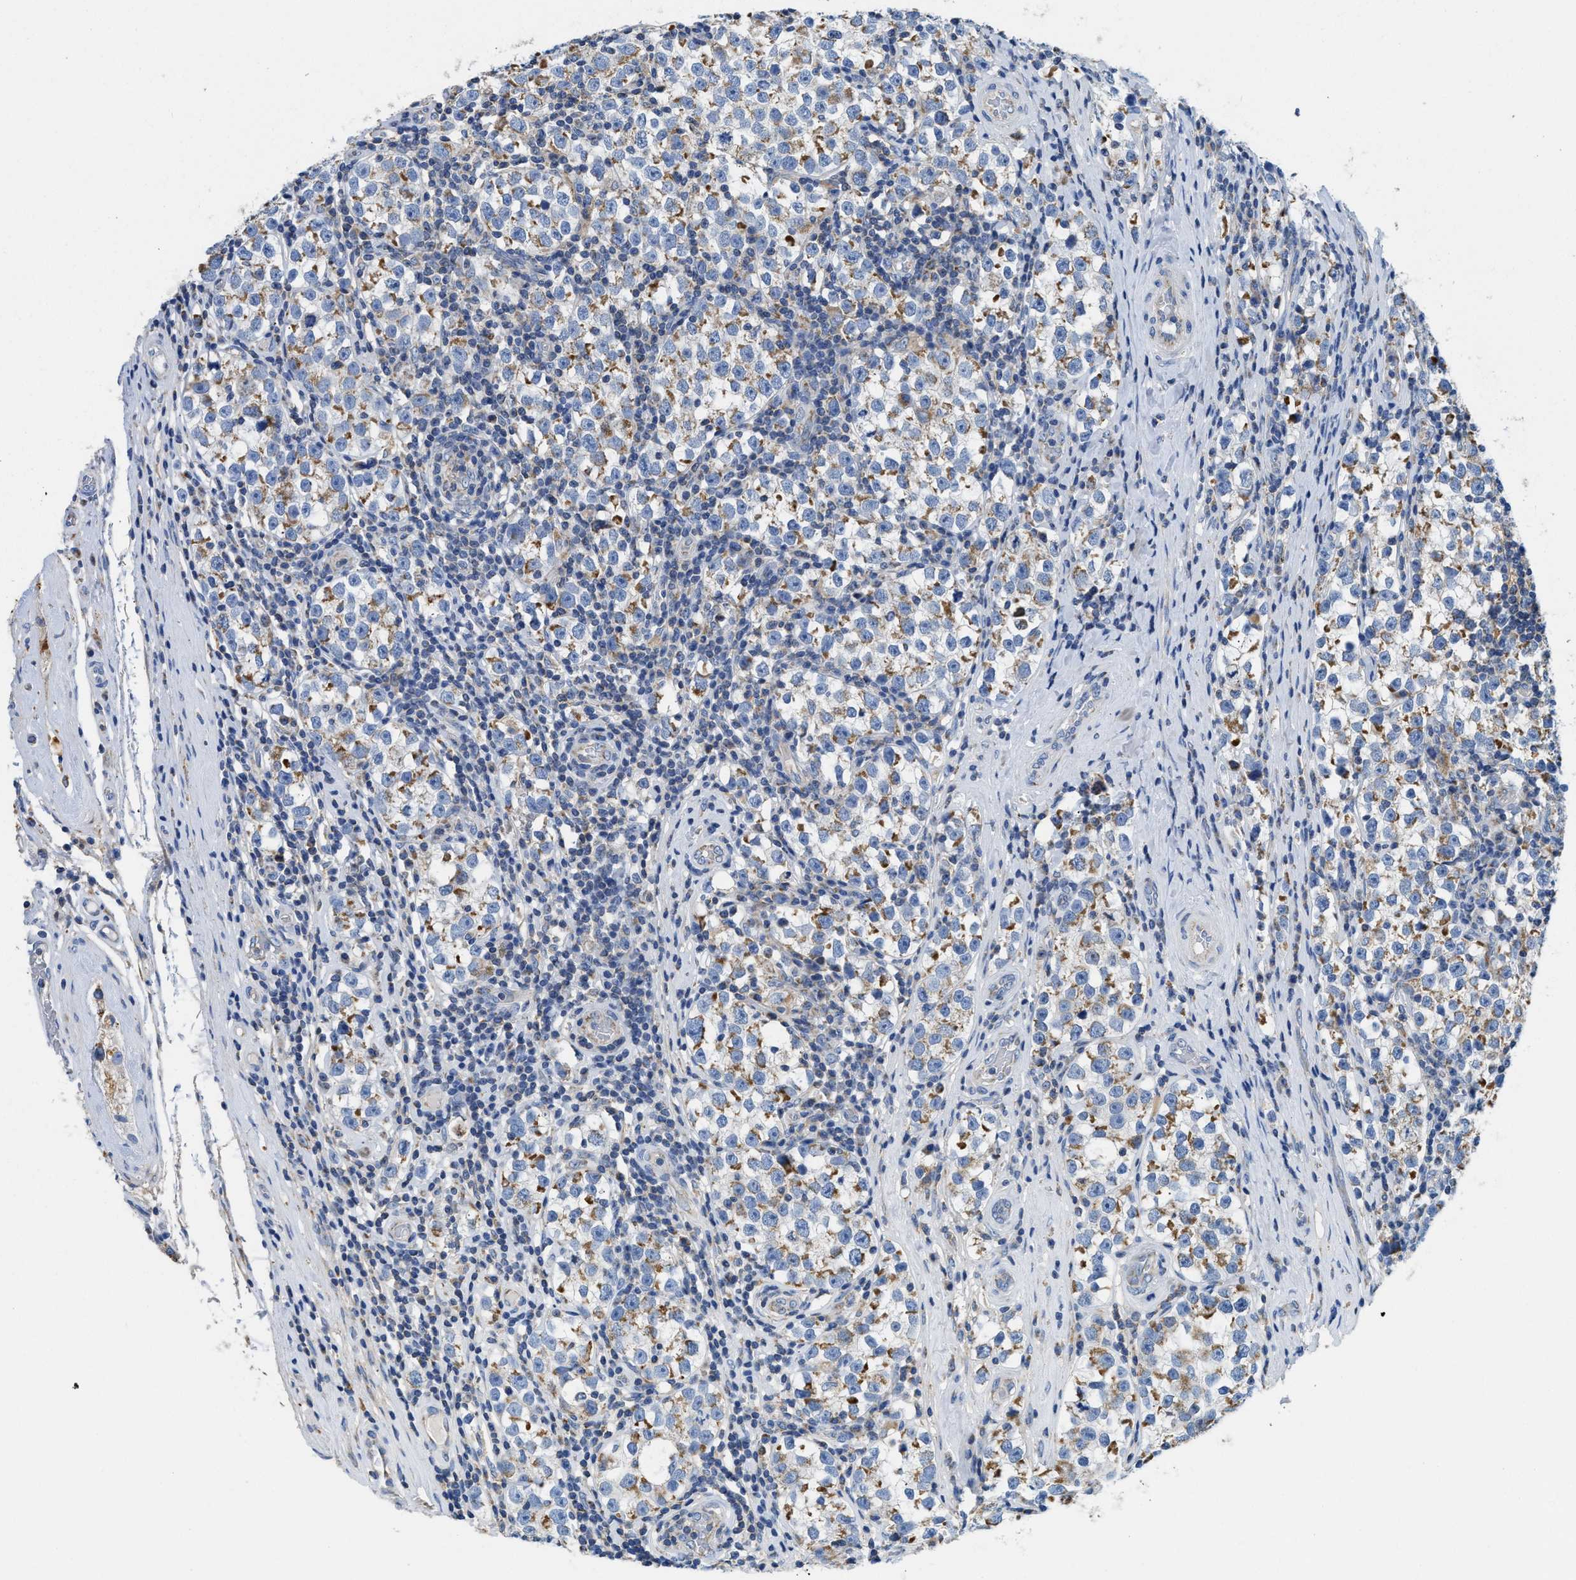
{"staining": {"intensity": "moderate", "quantity": ">75%", "location": "cytoplasmic/membranous"}, "tissue": "testis cancer", "cell_type": "Tumor cells", "image_type": "cancer", "snomed": [{"axis": "morphology", "description": "Normal tissue, NOS"}, {"axis": "morphology", "description": "Seminoma, NOS"}, {"axis": "topography", "description": "Testis"}], "caption": "There is medium levels of moderate cytoplasmic/membranous expression in tumor cells of testis cancer (seminoma), as demonstrated by immunohistochemical staining (brown color).", "gene": "SLC25A13", "patient": {"sex": "male", "age": 43}}